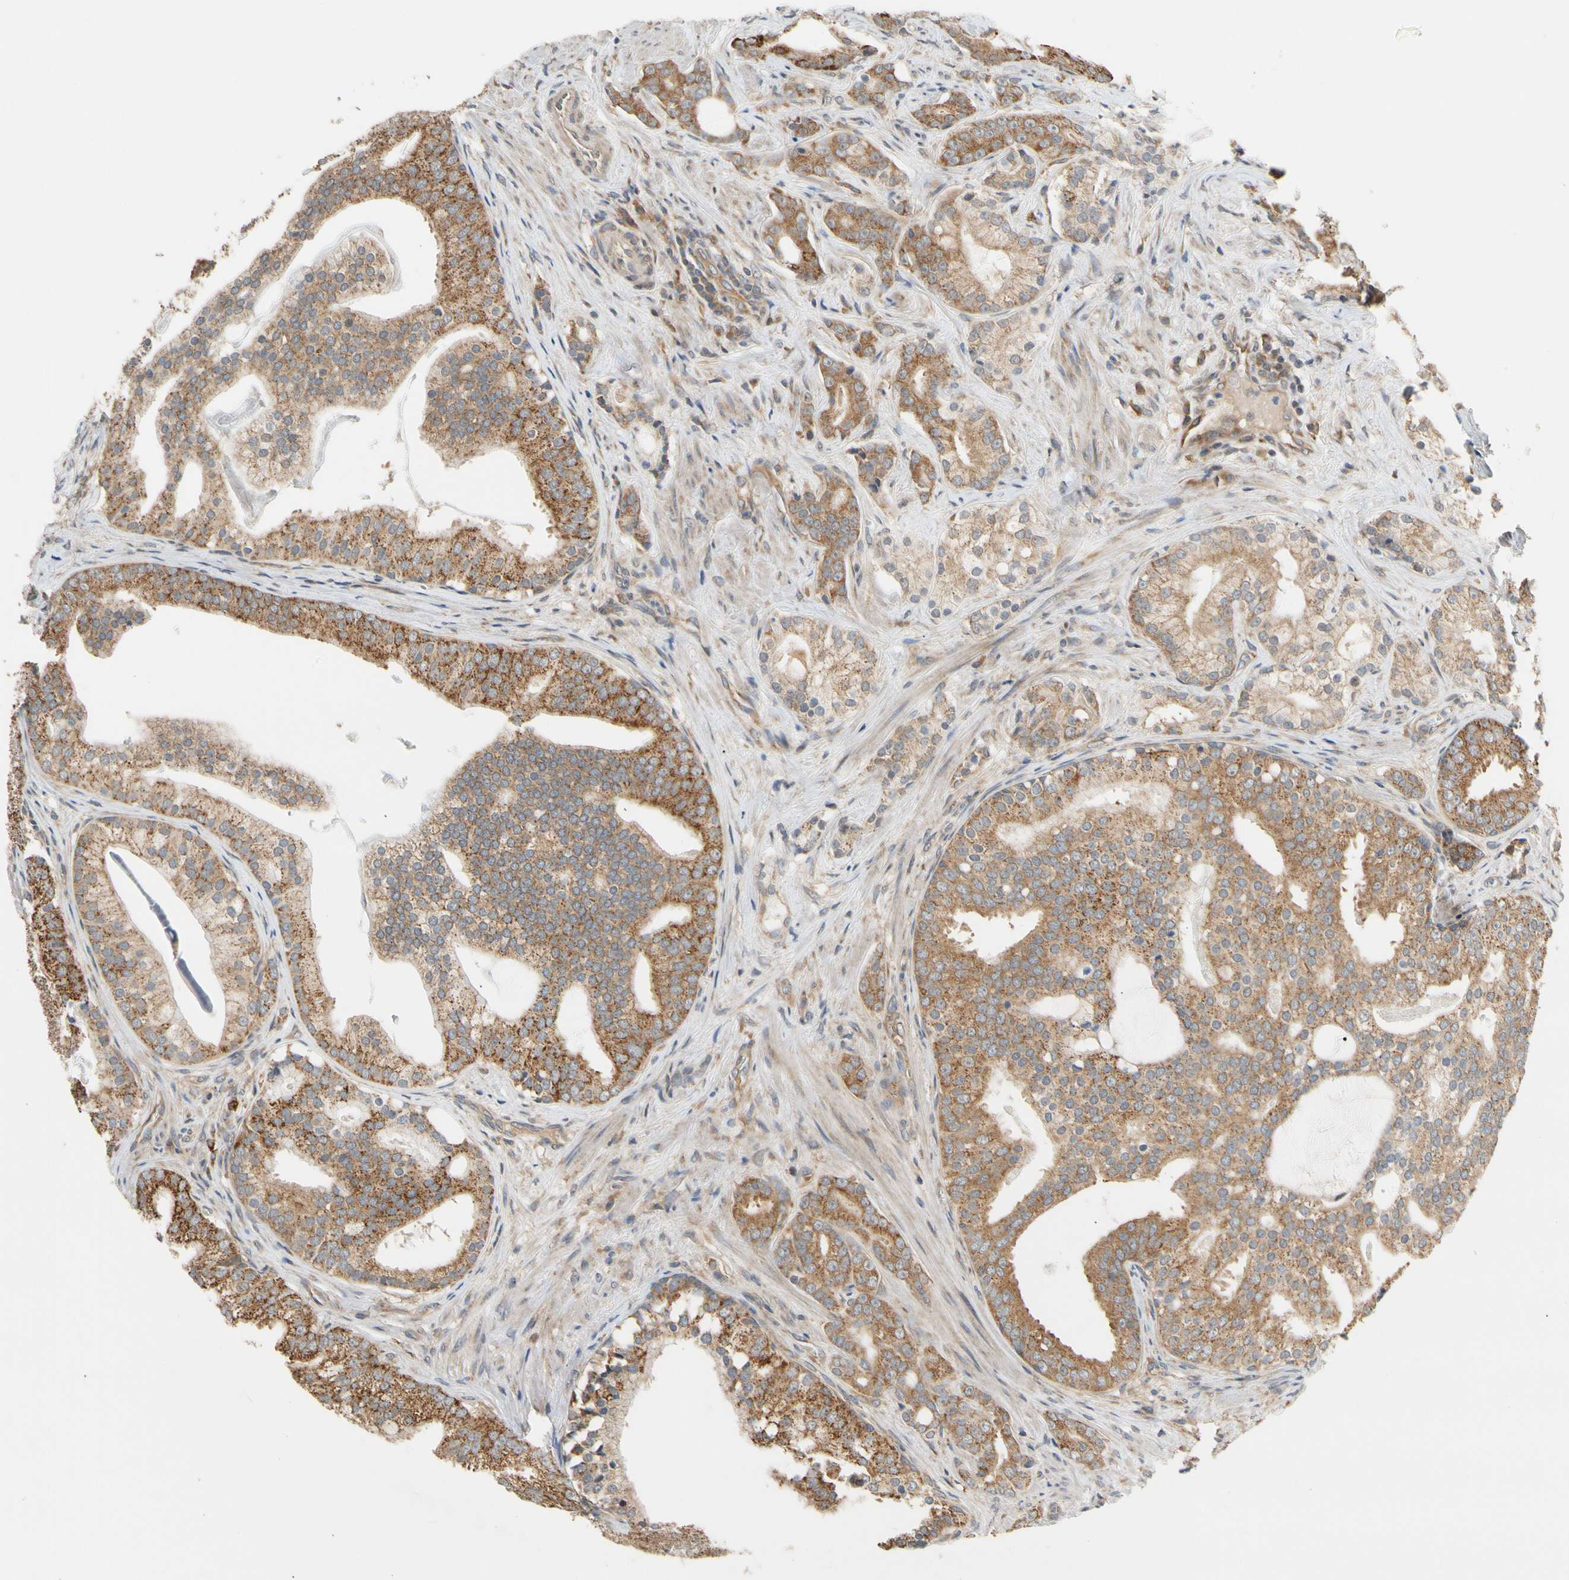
{"staining": {"intensity": "strong", "quantity": ">75%", "location": "cytoplasmic/membranous"}, "tissue": "prostate cancer", "cell_type": "Tumor cells", "image_type": "cancer", "snomed": [{"axis": "morphology", "description": "Adenocarcinoma, Low grade"}, {"axis": "topography", "description": "Prostate"}], "caption": "Strong cytoplasmic/membranous positivity for a protein is present in approximately >75% of tumor cells of prostate low-grade adenocarcinoma using immunohistochemistry.", "gene": "ANKHD1", "patient": {"sex": "male", "age": 58}}